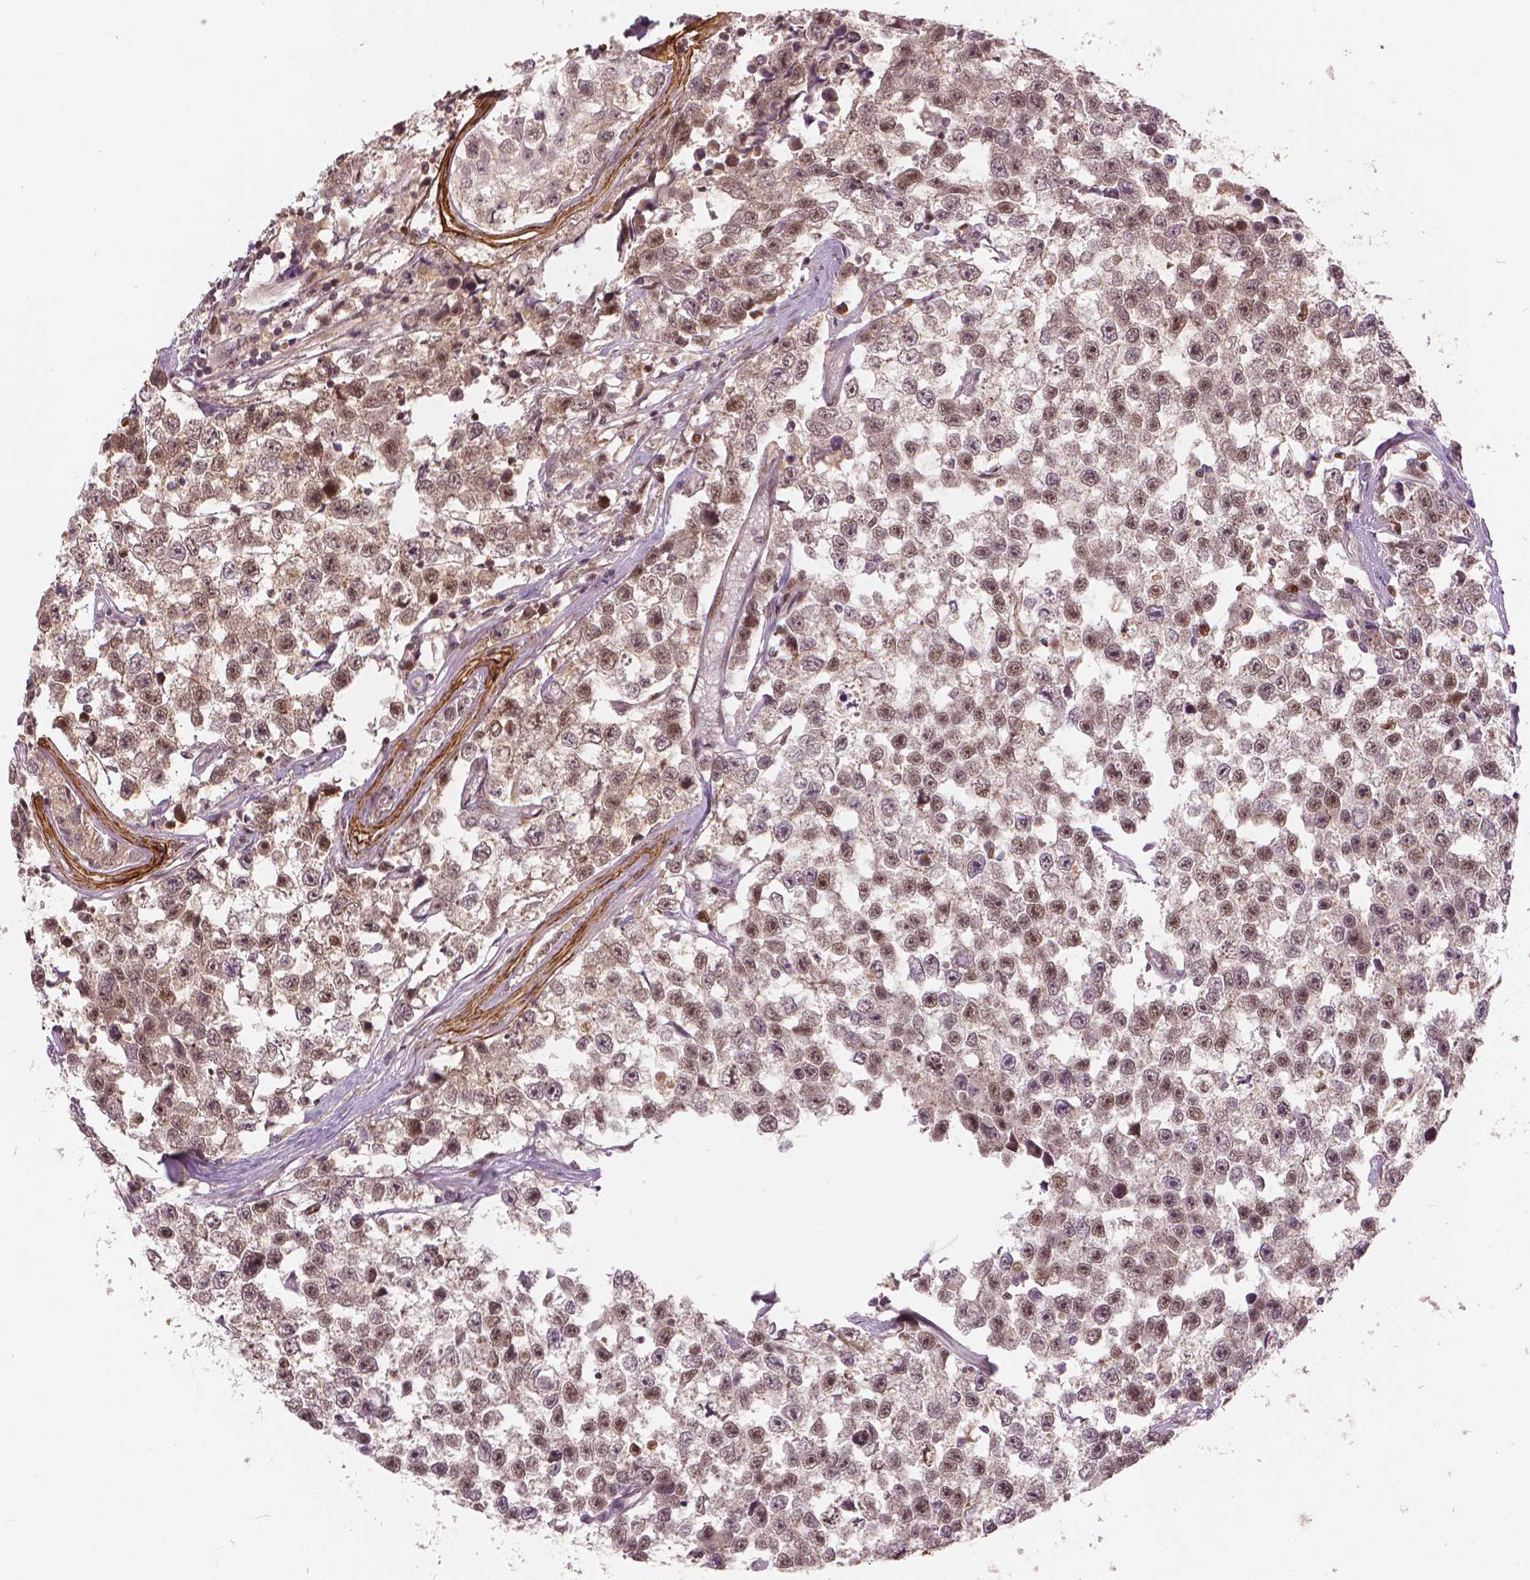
{"staining": {"intensity": "moderate", "quantity": "25%-75%", "location": "nuclear"}, "tissue": "testis cancer", "cell_type": "Tumor cells", "image_type": "cancer", "snomed": [{"axis": "morphology", "description": "Seminoma, NOS"}, {"axis": "topography", "description": "Testis"}], "caption": "The immunohistochemical stain shows moderate nuclear staining in tumor cells of seminoma (testis) tissue.", "gene": "NSD2", "patient": {"sex": "male", "age": 26}}